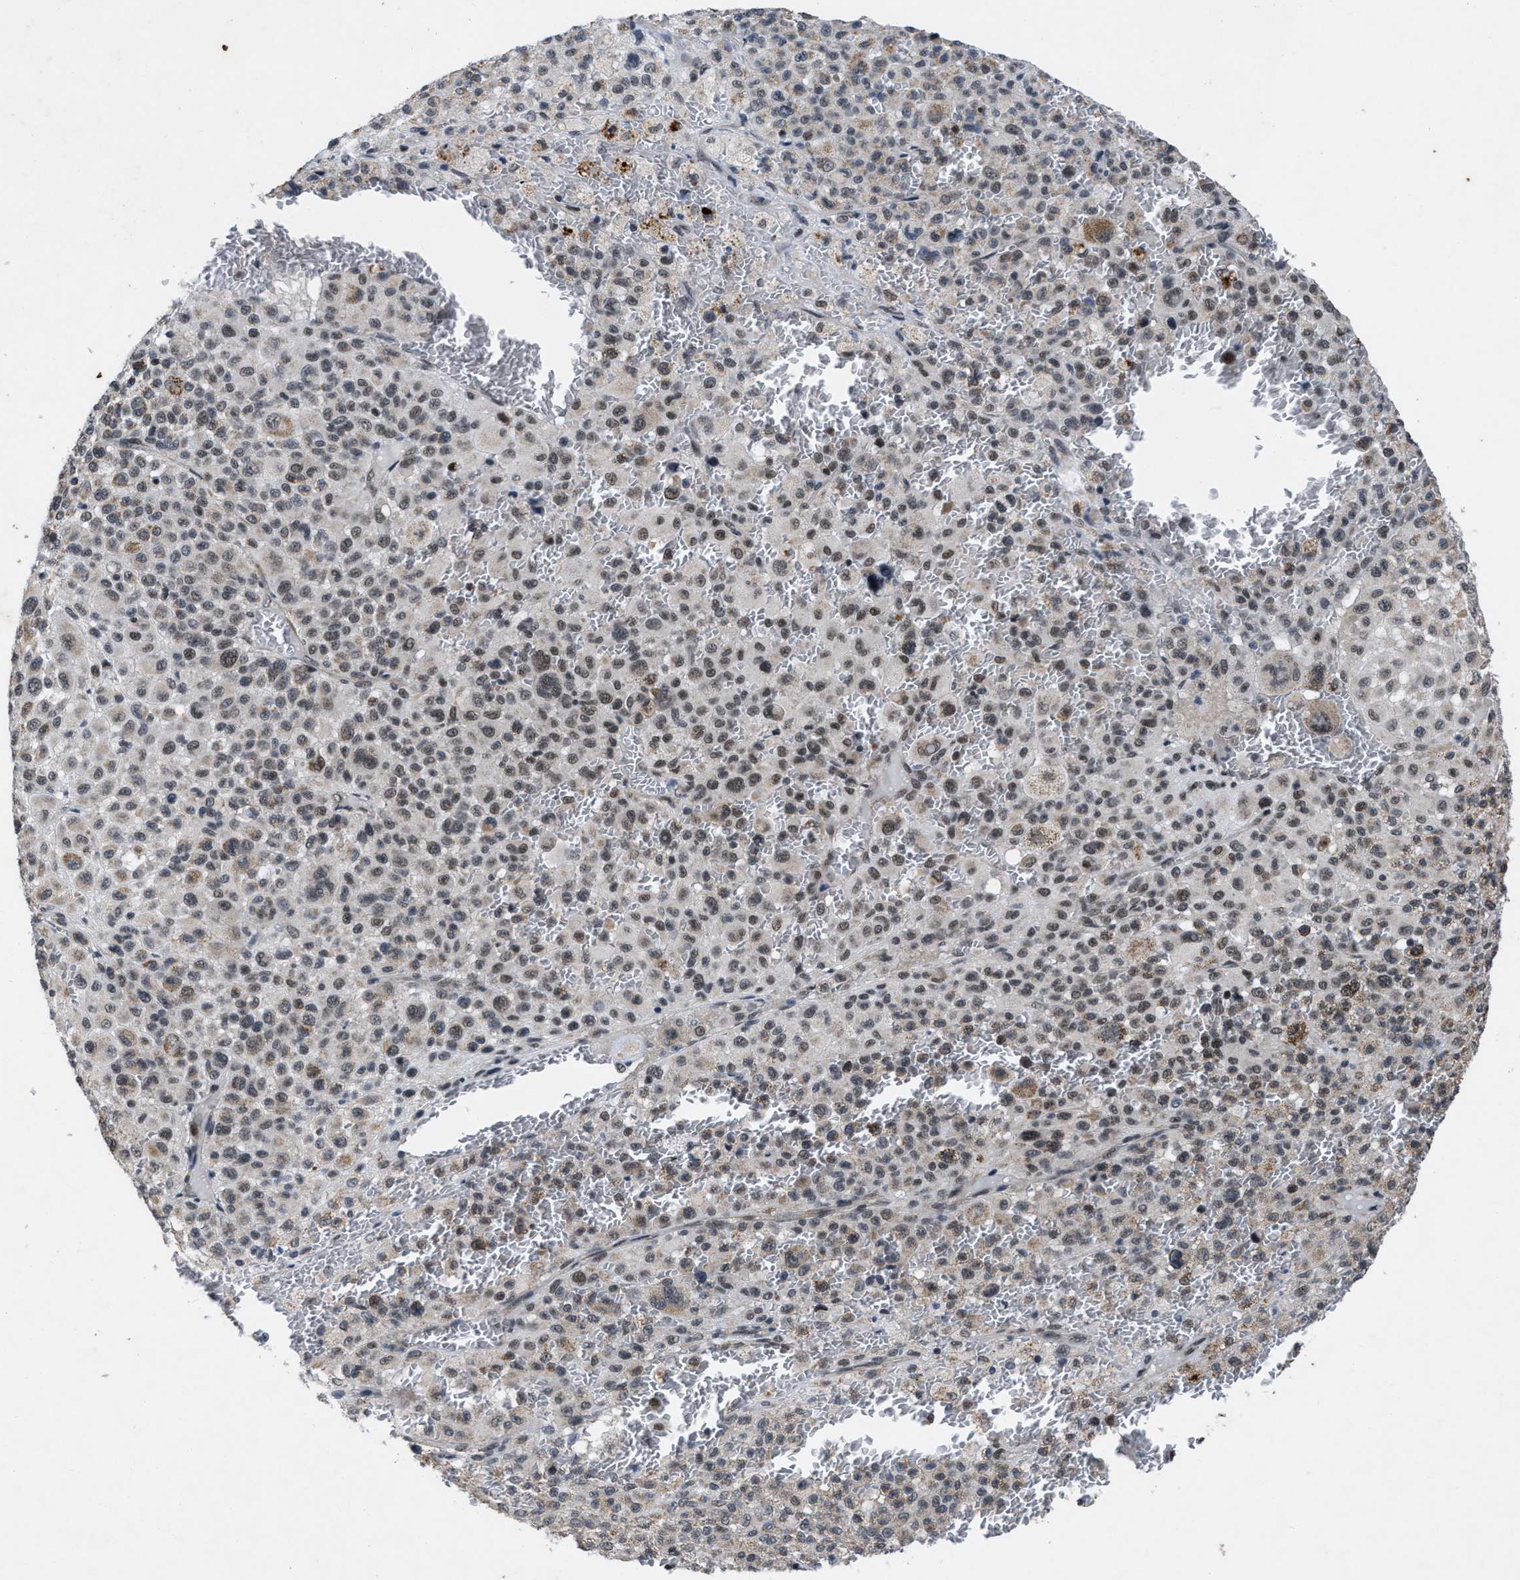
{"staining": {"intensity": "weak", "quantity": "25%-75%", "location": "nuclear"}, "tissue": "melanoma", "cell_type": "Tumor cells", "image_type": "cancer", "snomed": [{"axis": "morphology", "description": "Malignant melanoma, Metastatic site"}, {"axis": "topography", "description": "Skin"}], "caption": "IHC photomicrograph of human malignant melanoma (metastatic site) stained for a protein (brown), which demonstrates low levels of weak nuclear staining in about 25%-75% of tumor cells.", "gene": "ZNHIT1", "patient": {"sex": "female", "age": 74}}